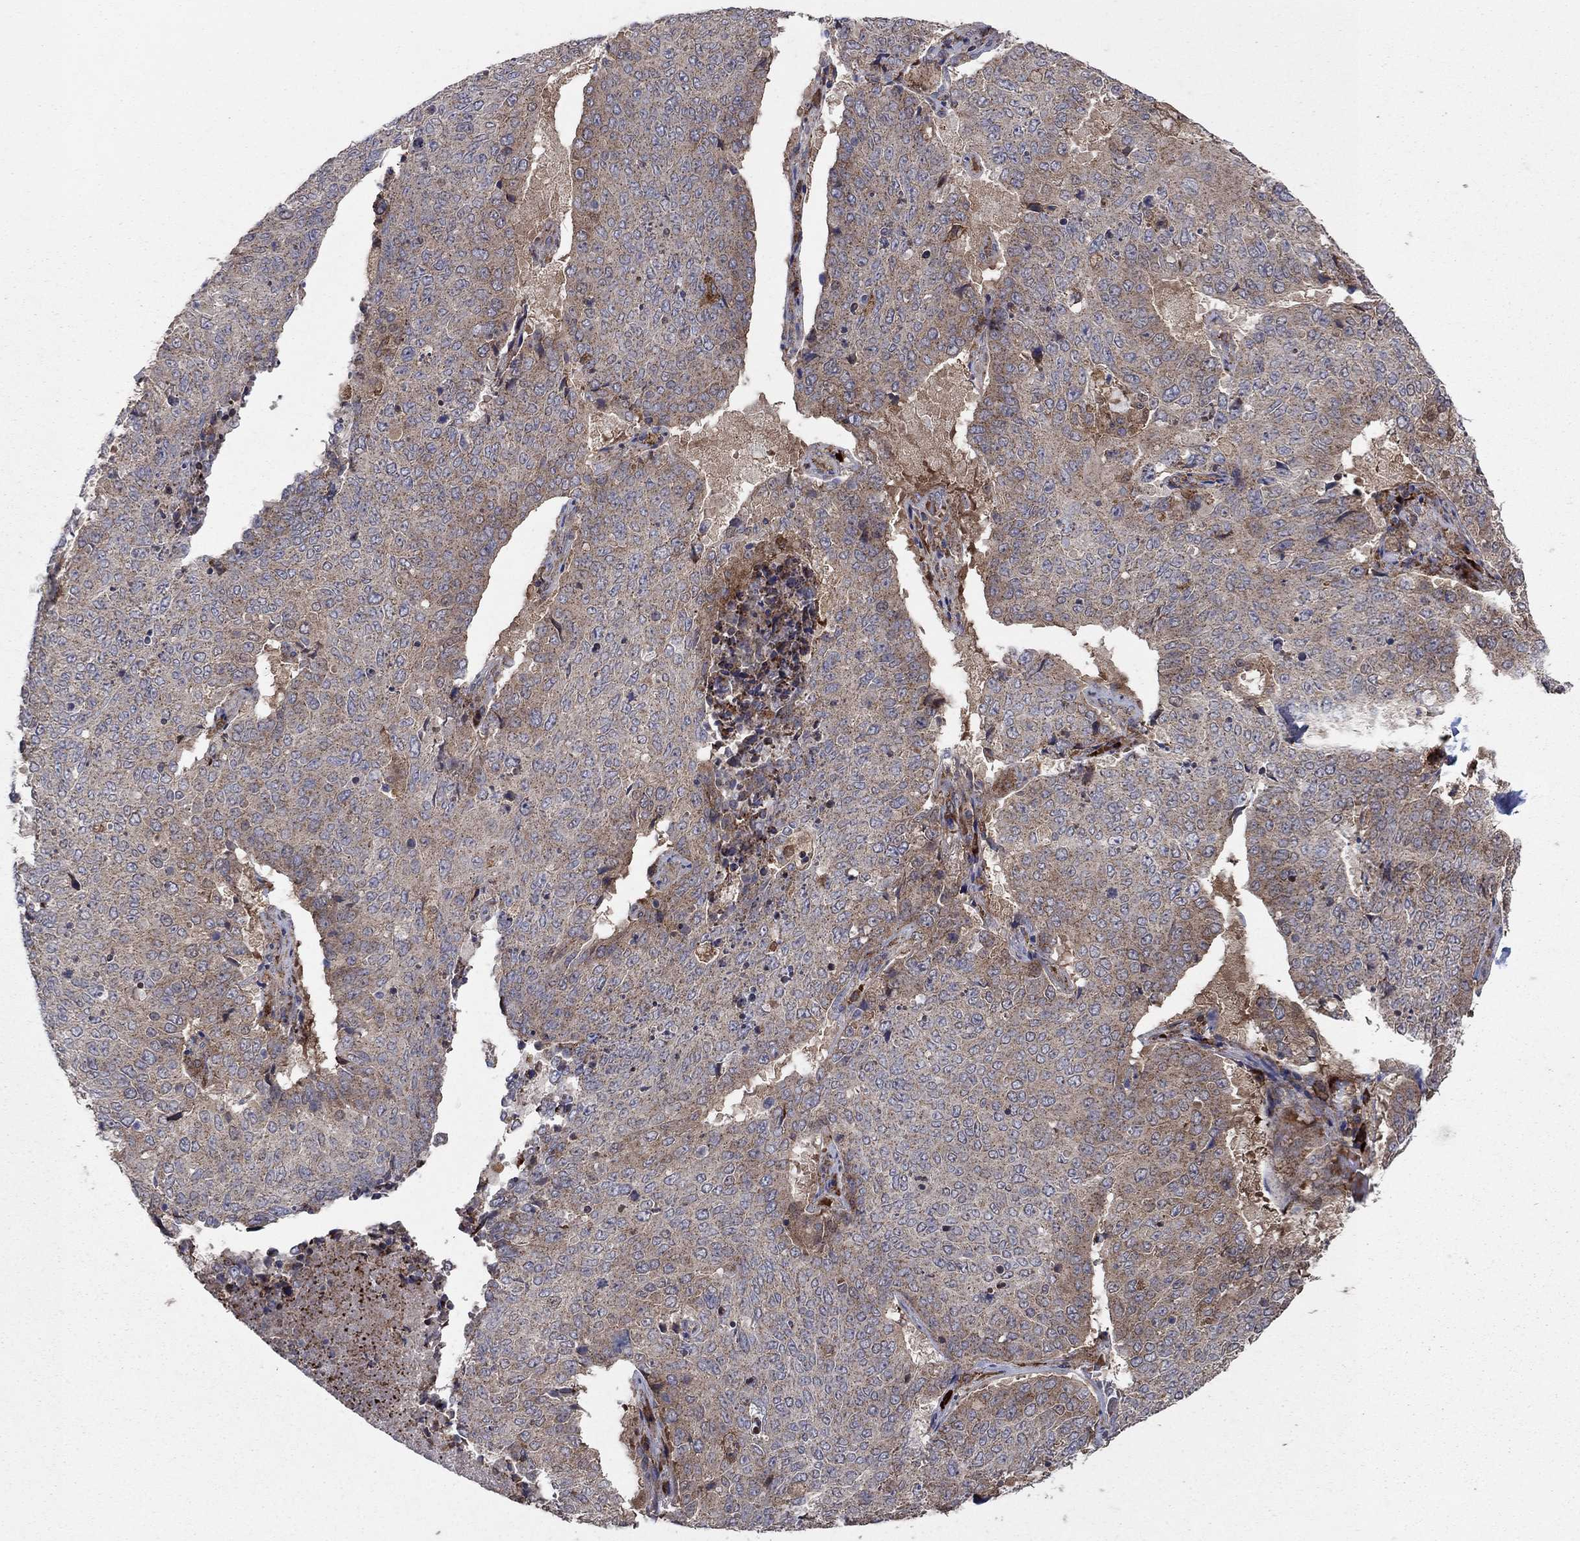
{"staining": {"intensity": "weak", "quantity": ">75%", "location": "cytoplasmic/membranous"}, "tissue": "lung cancer", "cell_type": "Tumor cells", "image_type": "cancer", "snomed": [{"axis": "morphology", "description": "Normal tissue, NOS"}, {"axis": "morphology", "description": "Squamous cell carcinoma, NOS"}, {"axis": "topography", "description": "Bronchus"}, {"axis": "topography", "description": "Lung"}], "caption": "Immunohistochemical staining of squamous cell carcinoma (lung) shows low levels of weak cytoplasmic/membranous protein expression in approximately >75% of tumor cells.", "gene": "MEA1", "patient": {"sex": "male", "age": 64}}